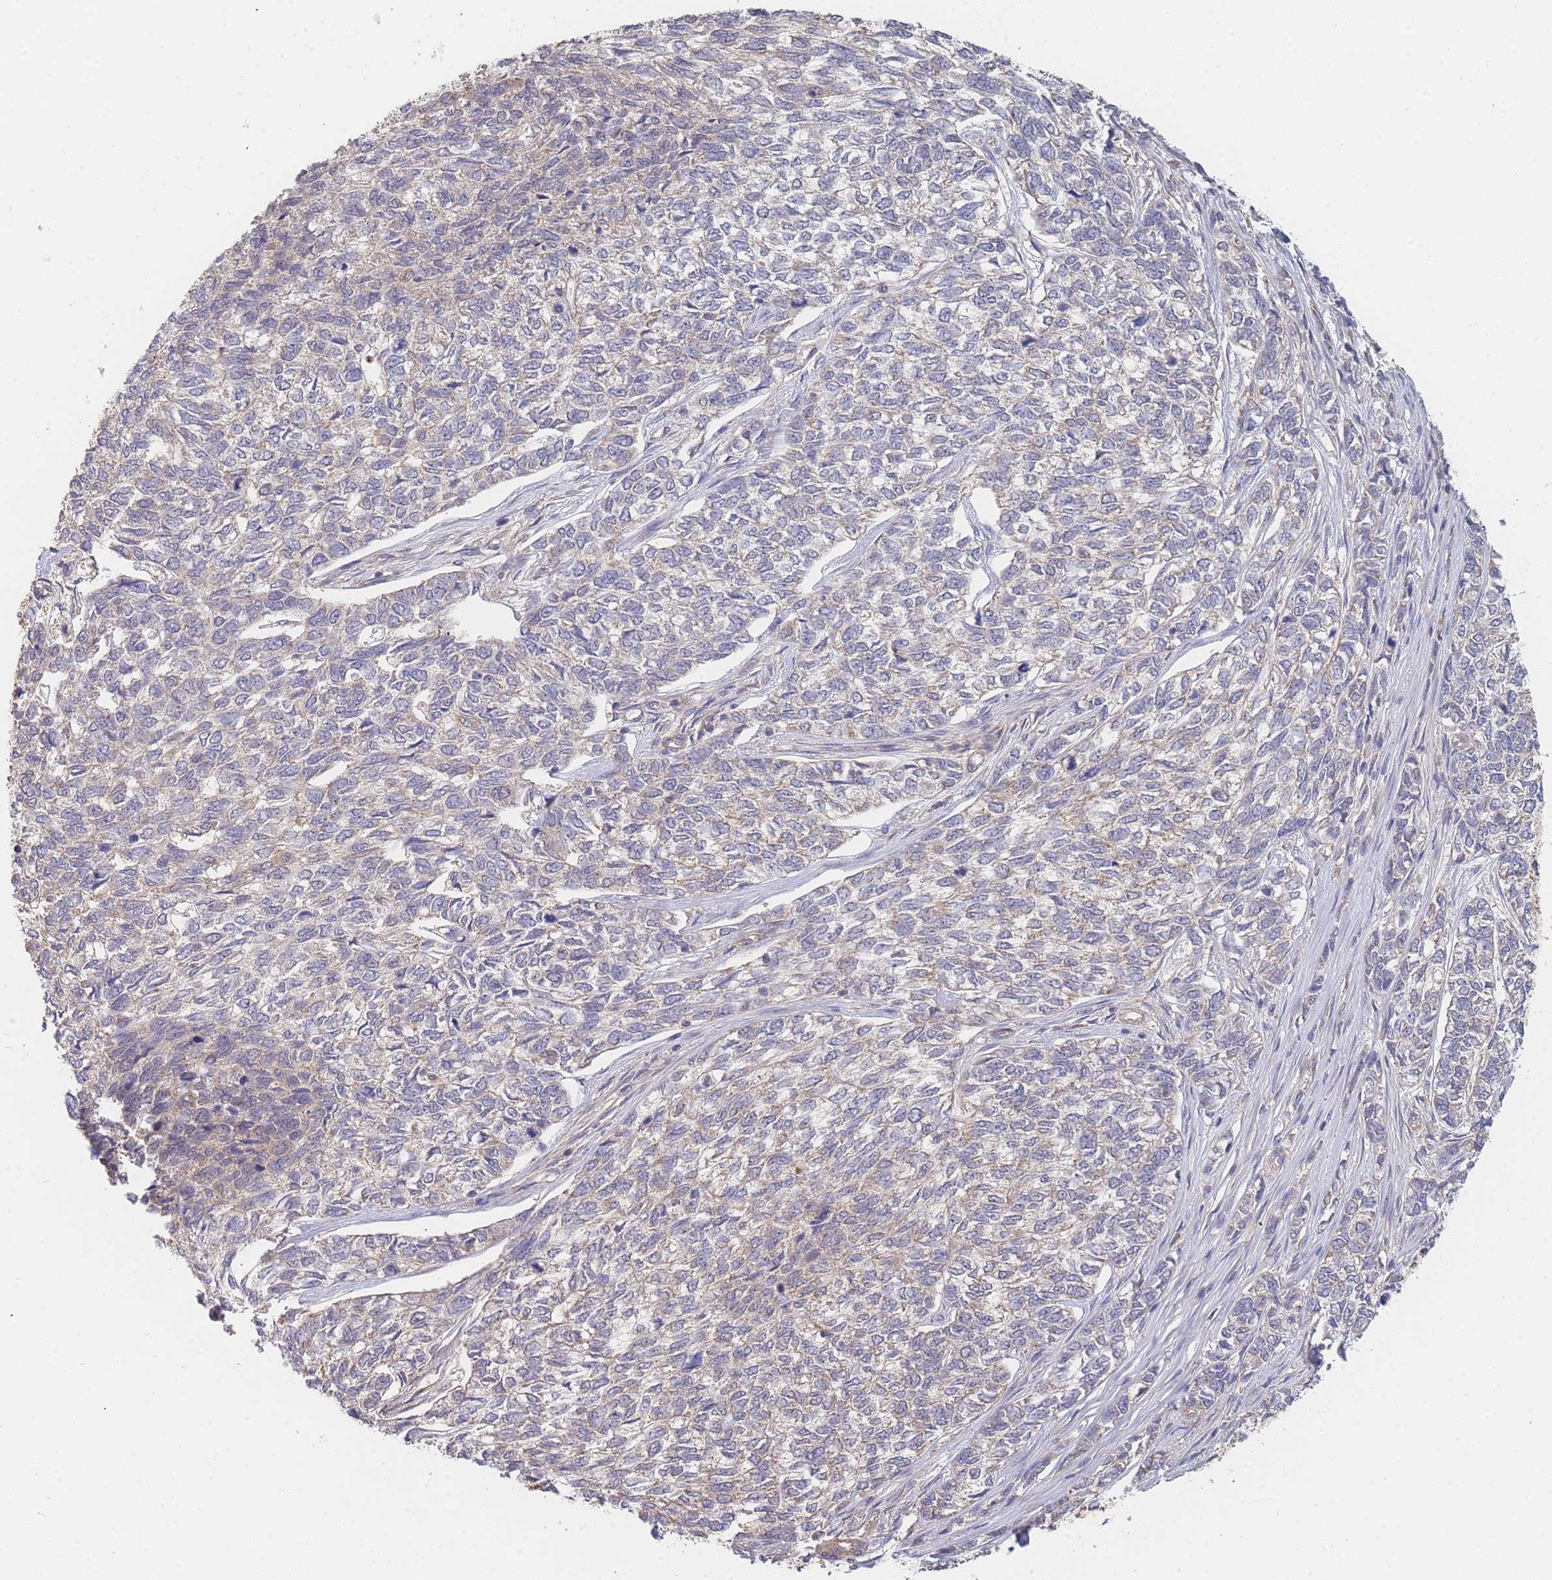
{"staining": {"intensity": "moderate", "quantity": "<25%", "location": "cytoplasmic/membranous"}, "tissue": "skin cancer", "cell_type": "Tumor cells", "image_type": "cancer", "snomed": [{"axis": "morphology", "description": "Basal cell carcinoma"}, {"axis": "topography", "description": "Skin"}], "caption": "An IHC photomicrograph of tumor tissue is shown. Protein staining in brown highlights moderate cytoplasmic/membranous positivity in skin cancer (basal cell carcinoma) within tumor cells.", "gene": "MRPS18B", "patient": {"sex": "female", "age": 65}}